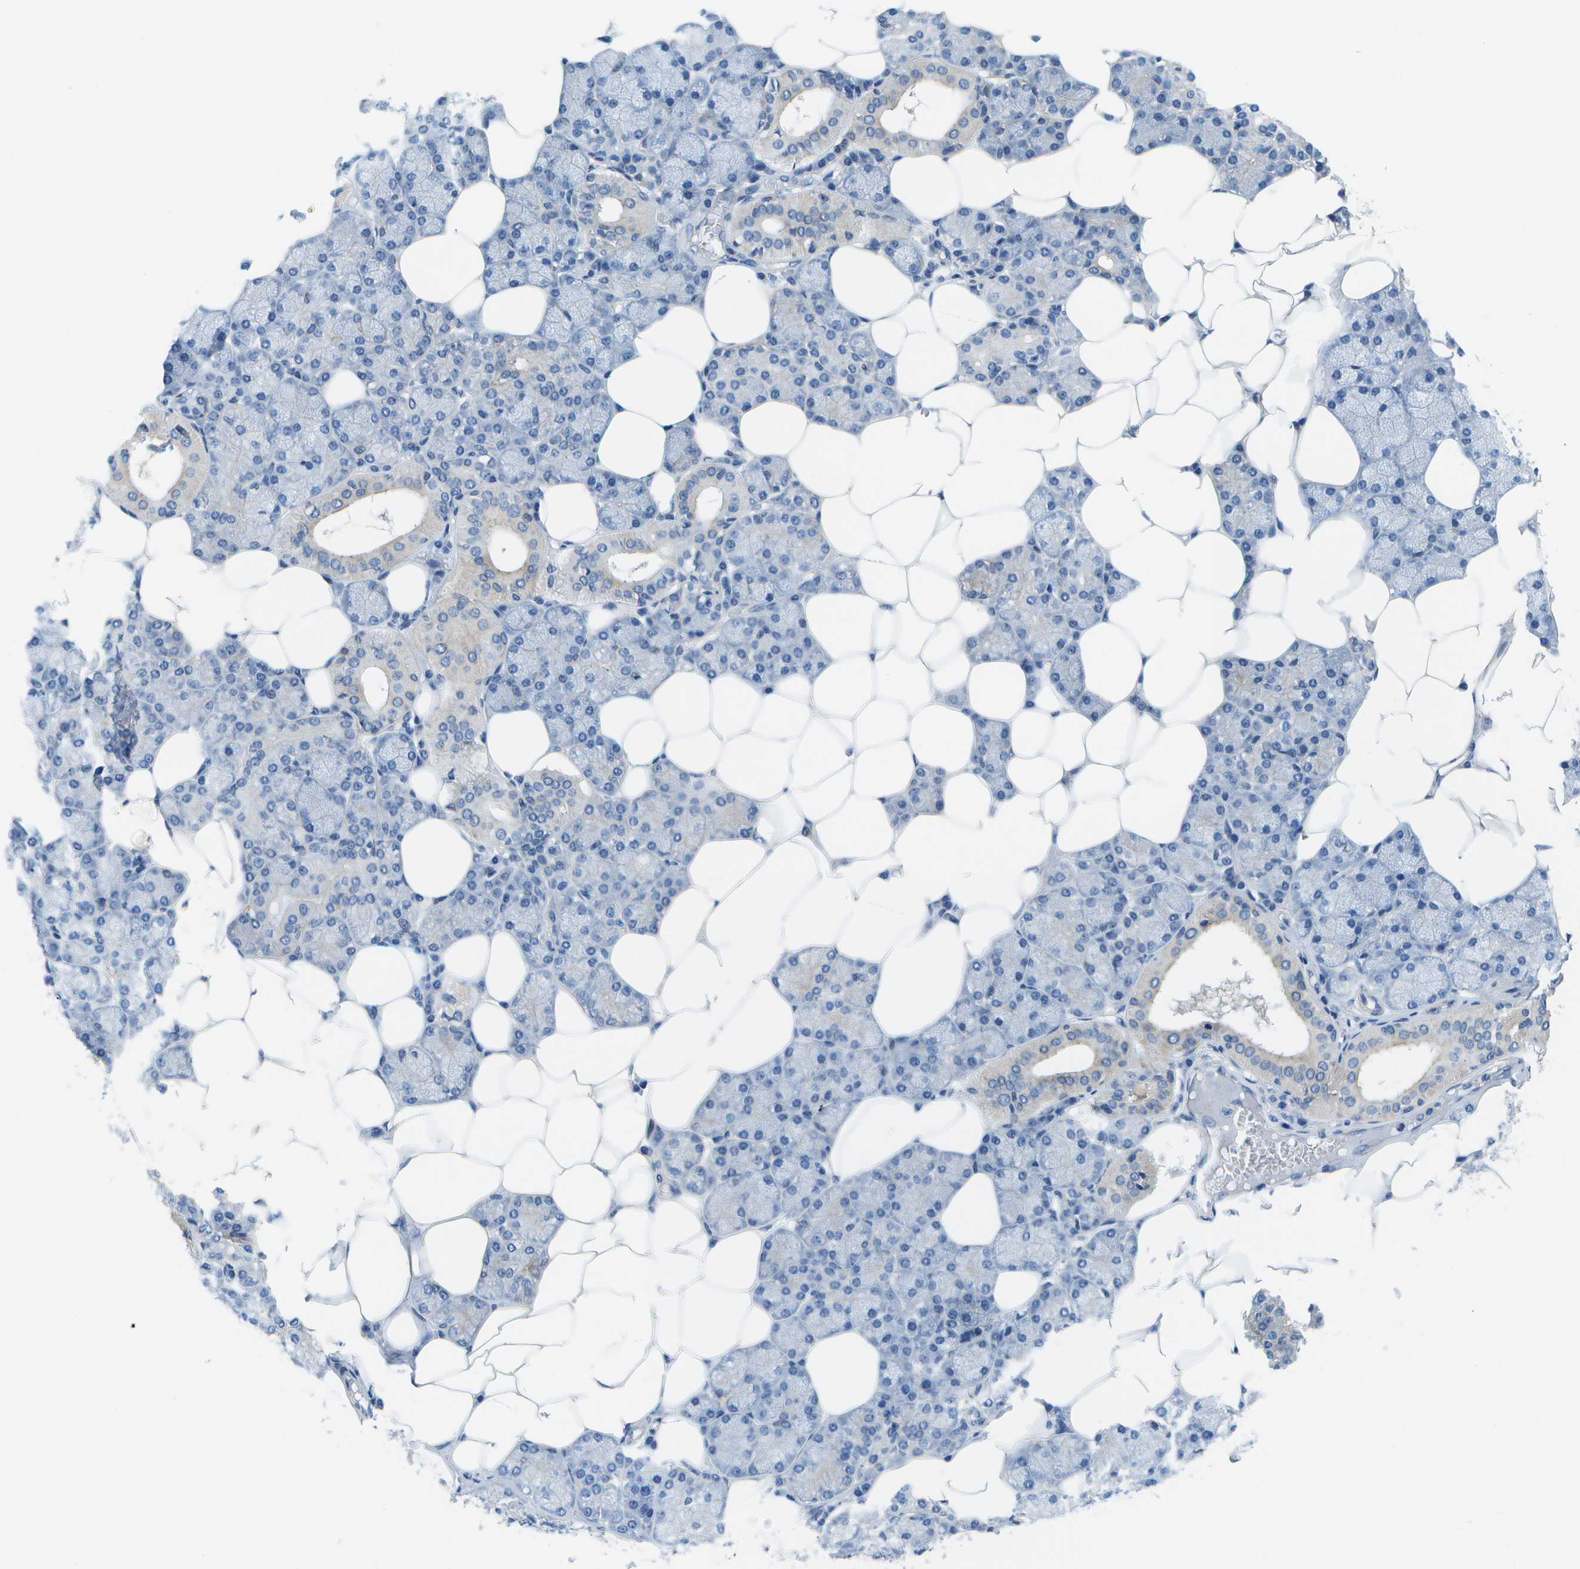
{"staining": {"intensity": "moderate", "quantity": "<25%", "location": "cytoplasmic/membranous"}, "tissue": "salivary gland", "cell_type": "Glandular cells", "image_type": "normal", "snomed": [{"axis": "morphology", "description": "Normal tissue, NOS"}, {"axis": "topography", "description": "Salivary gland"}], "caption": "Immunohistochemical staining of benign salivary gland displays <25% levels of moderate cytoplasmic/membranous protein positivity in about <25% of glandular cells. Nuclei are stained in blue.", "gene": "P3H1", "patient": {"sex": "male", "age": 62}}